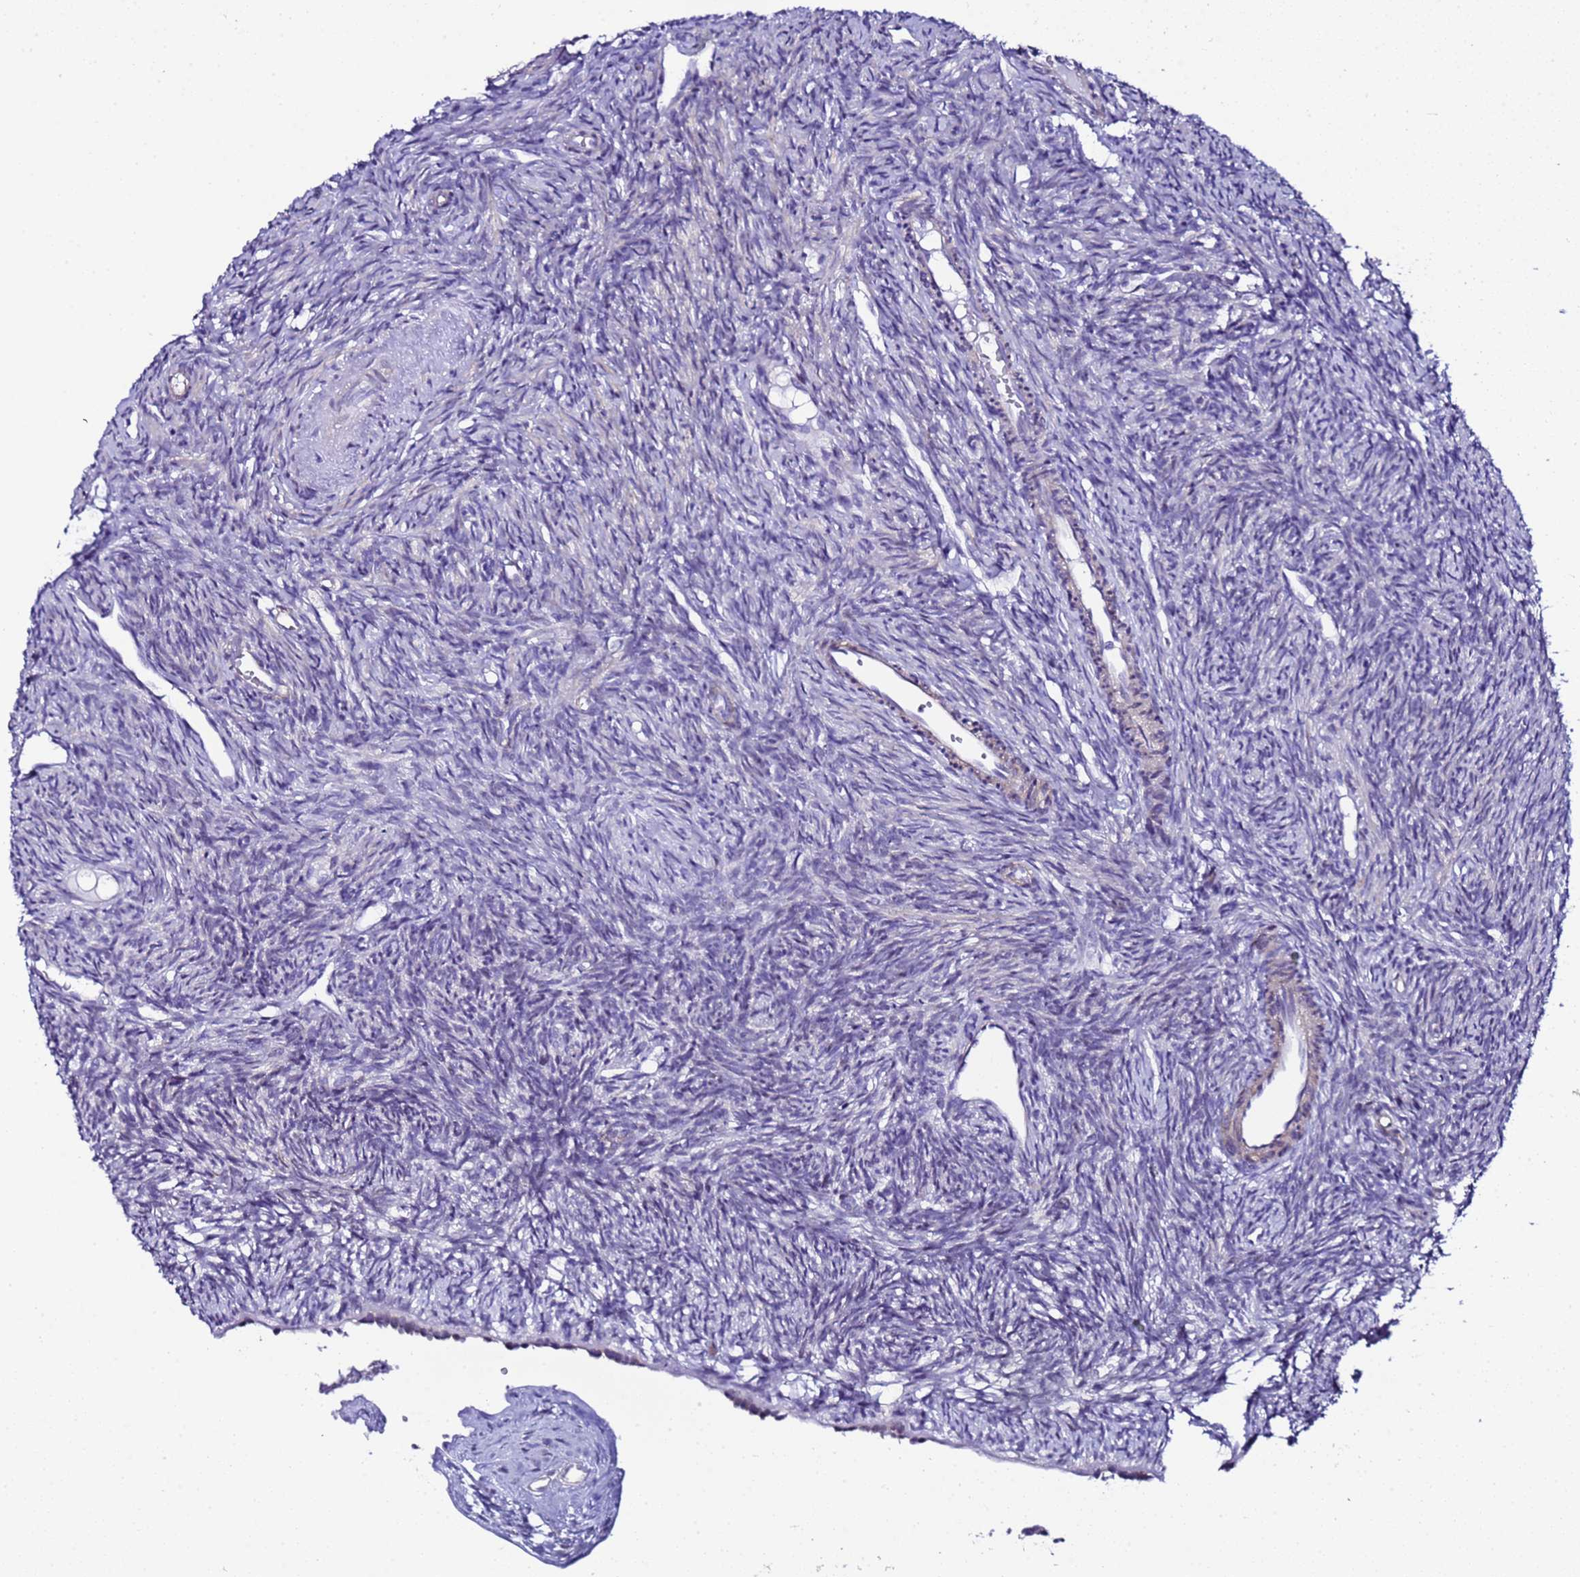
{"staining": {"intensity": "negative", "quantity": "none", "location": "none"}, "tissue": "ovary", "cell_type": "Ovarian stroma cells", "image_type": "normal", "snomed": [{"axis": "morphology", "description": "Normal tissue, NOS"}, {"axis": "topography", "description": "Ovary"}], "caption": "High magnification brightfield microscopy of normal ovary stained with DAB (3,3'-diaminobenzidine) (brown) and counterstained with hematoxylin (blue): ovarian stroma cells show no significant expression.", "gene": "BCL7A", "patient": {"sex": "female", "age": 51}}